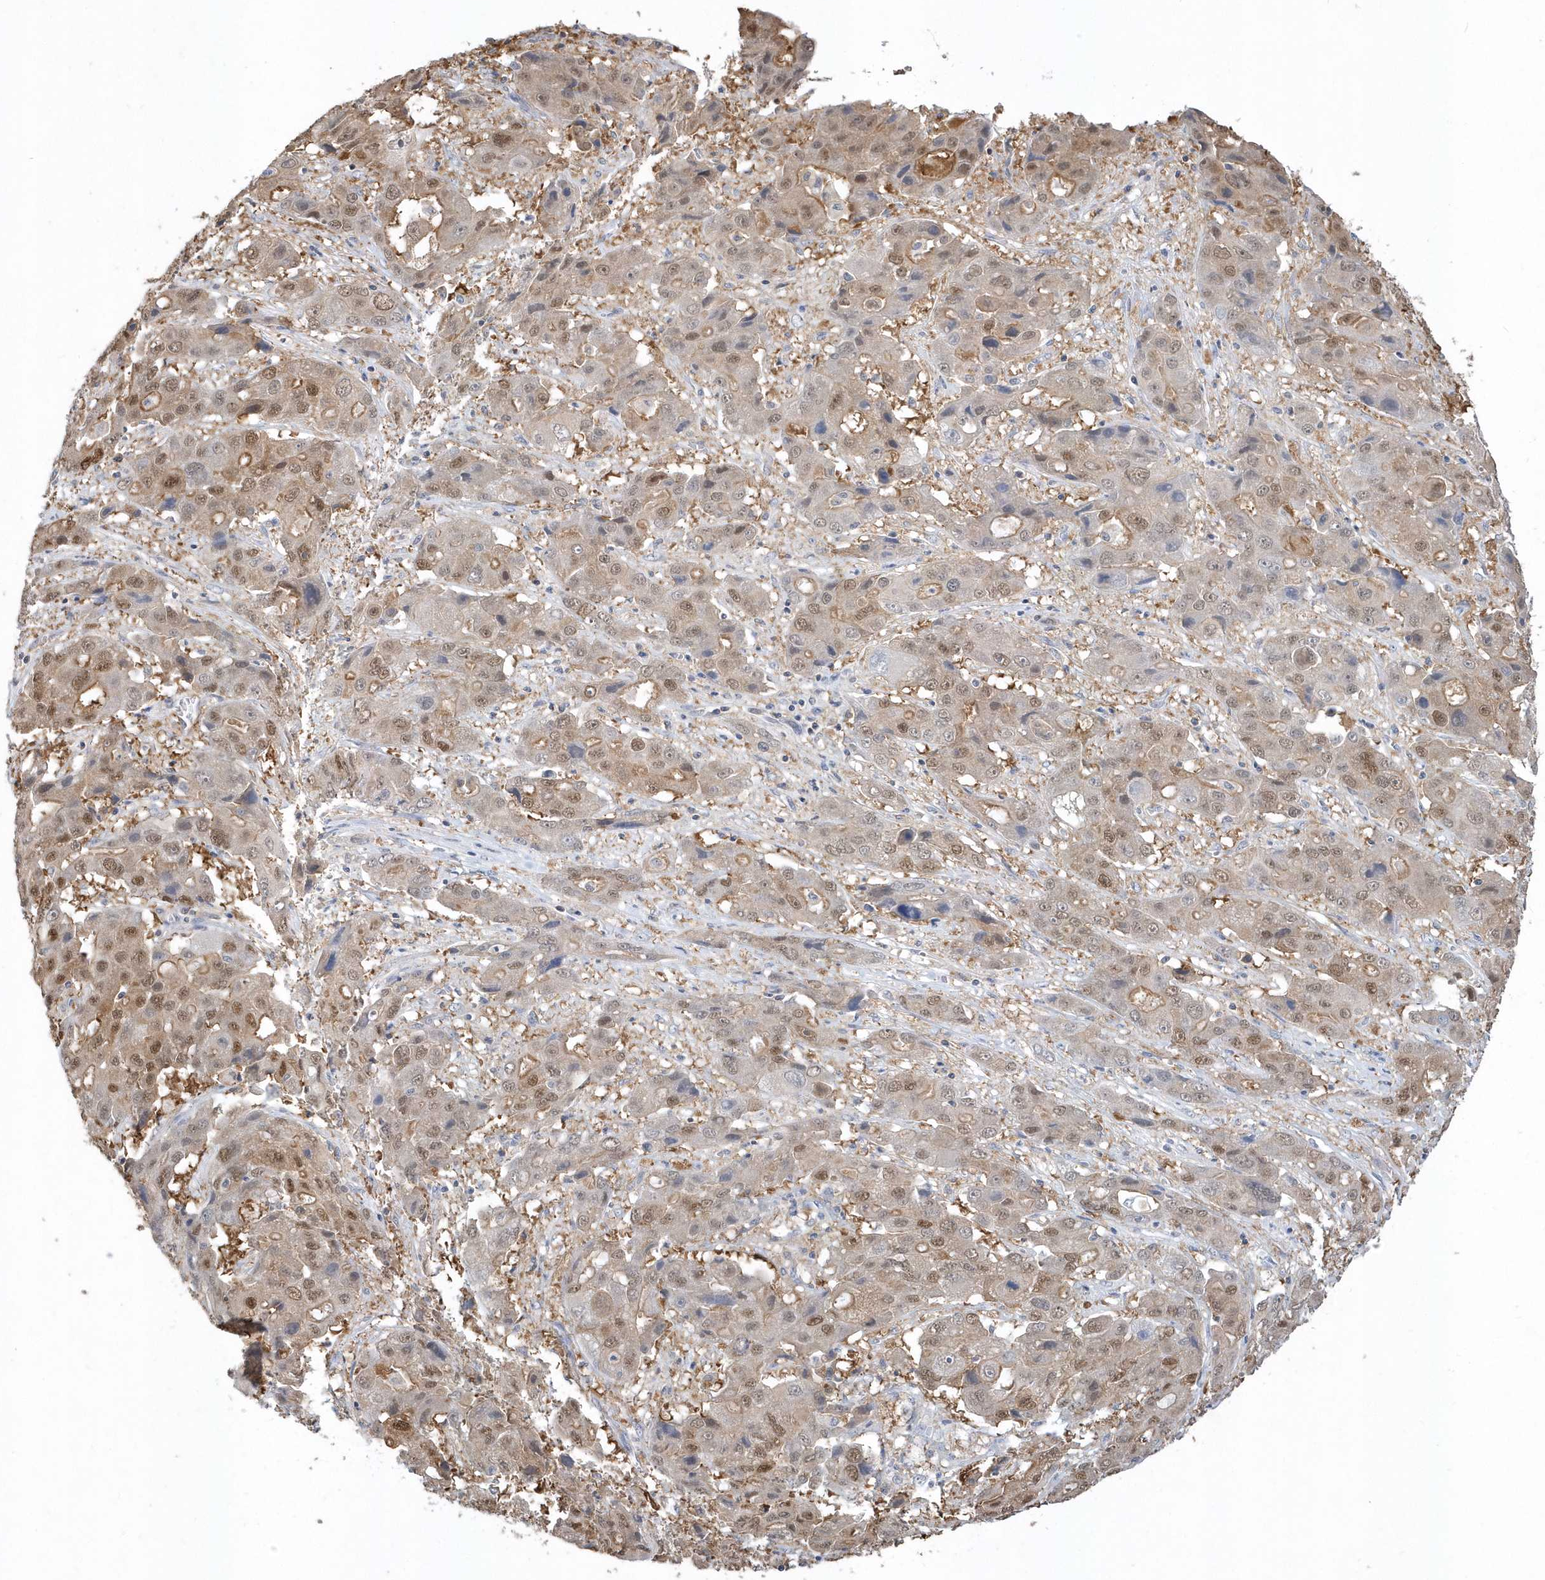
{"staining": {"intensity": "moderate", "quantity": ">75%", "location": "cytoplasmic/membranous,nuclear"}, "tissue": "liver cancer", "cell_type": "Tumor cells", "image_type": "cancer", "snomed": [{"axis": "morphology", "description": "Cholangiocarcinoma"}, {"axis": "topography", "description": "Liver"}], "caption": "Immunohistochemistry (DAB) staining of liver cholangiocarcinoma demonstrates moderate cytoplasmic/membranous and nuclear protein staining in about >75% of tumor cells. (DAB (3,3'-diaminobenzidine) IHC with brightfield microscopy, high magnification).", "gene": "AKR7A2", "patient": {"sex": "male", "age": 67}}